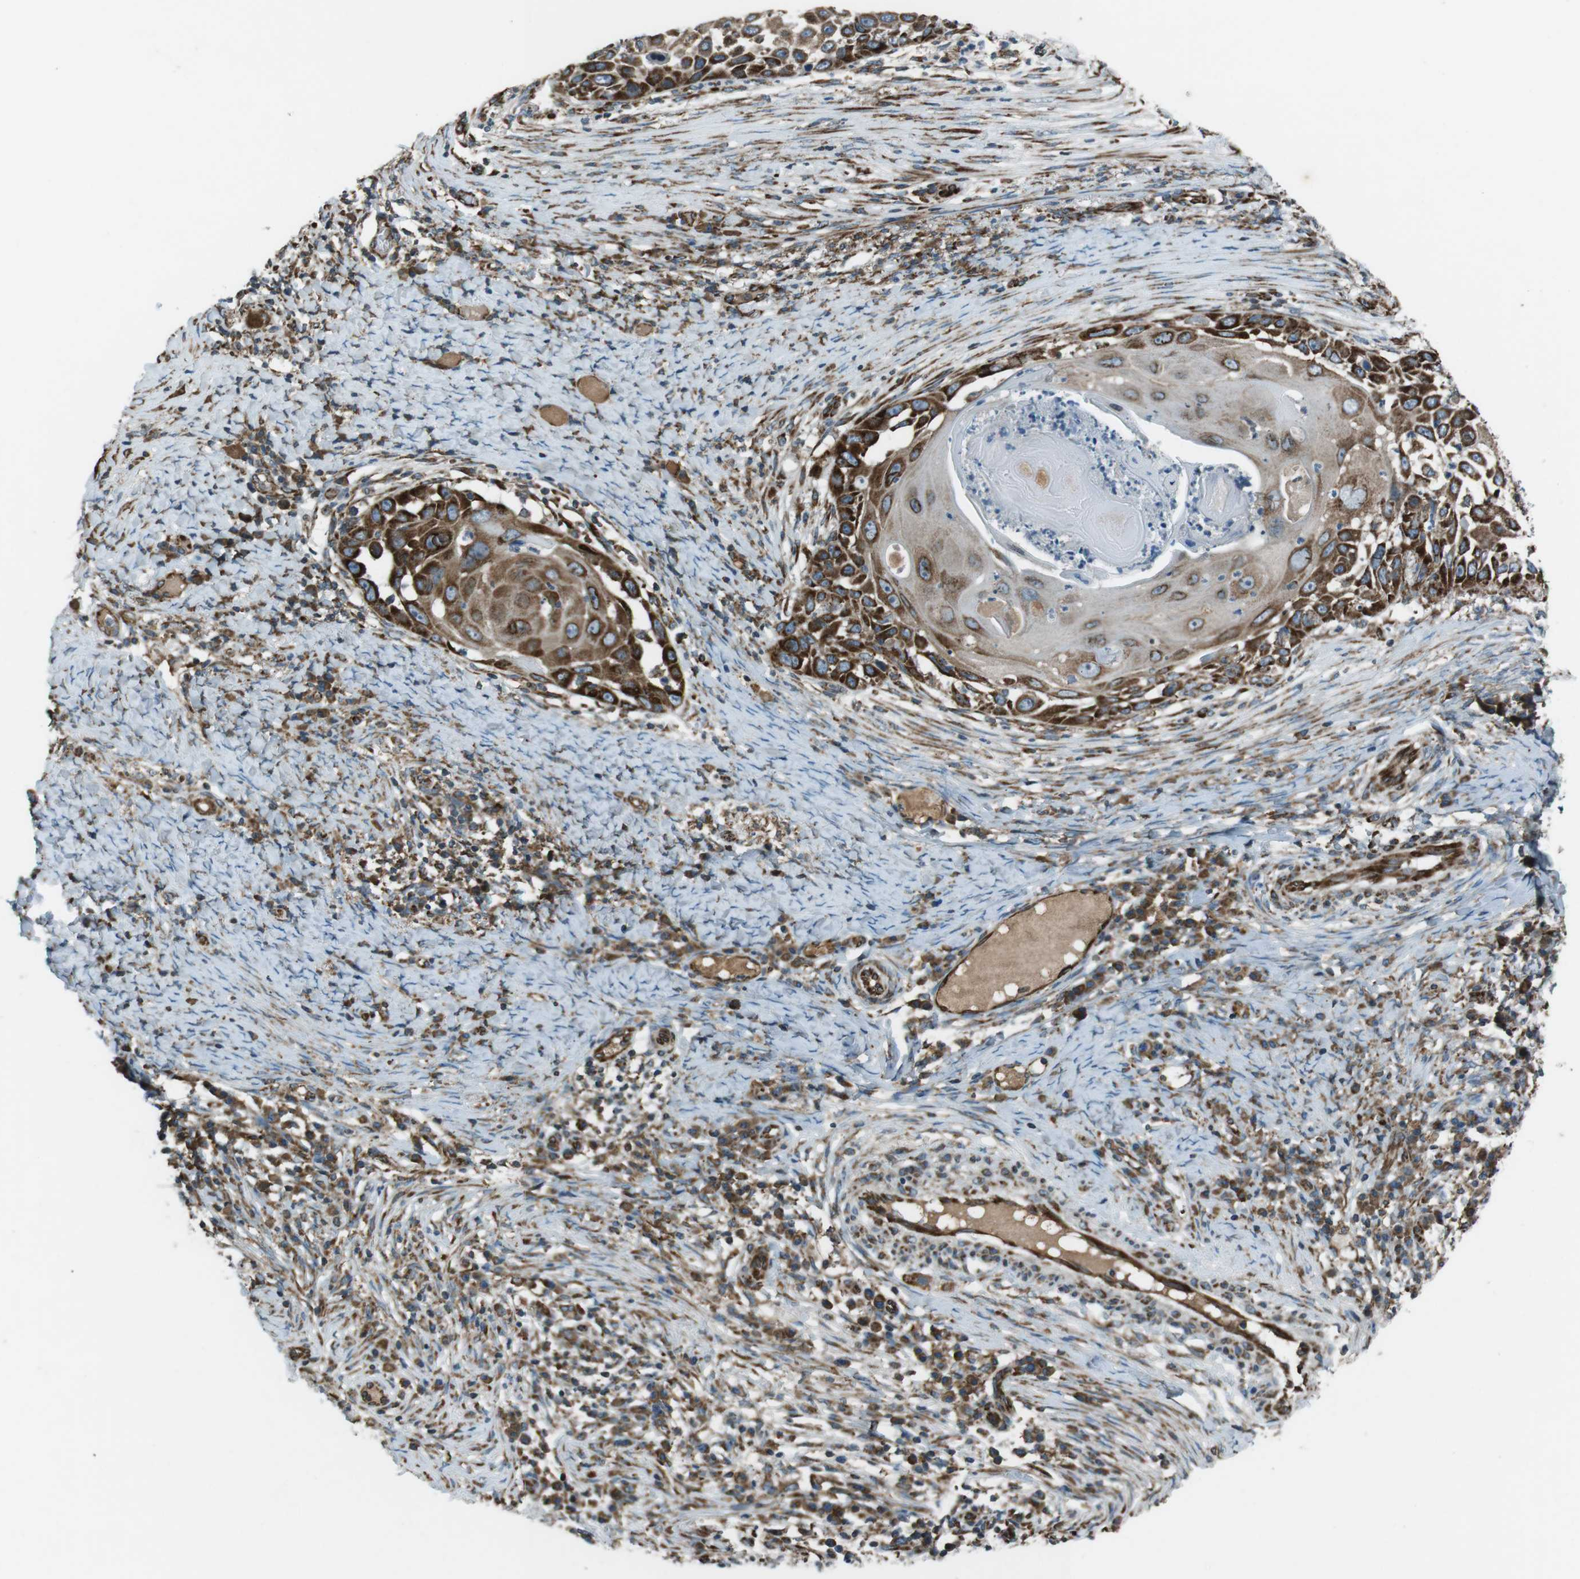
{"staining": {"intensity": "strong", "quantity": ">75%", "location": "cytoplasmic/membranous"}, "tissue": "skin cancer", "cell_type": "Tumor cells", "image_type": "cancer", "snomed": [{"axis": "morphology", "description": "Squamous cell carcinoma, NOS"}, {"axis": "topography", "description": "Skin"}], "caption": "Immunohistochemical staining of human squamous cell carcinoma (skin) reveals high levels of strong cytoplasmic/membranous protein expression in about >75% of tumor cells. (DAB = brown stain, brightfield microscopy at high magnification).", "gene": "KTN1", "patient": {"sex": "female", "age": 44}}